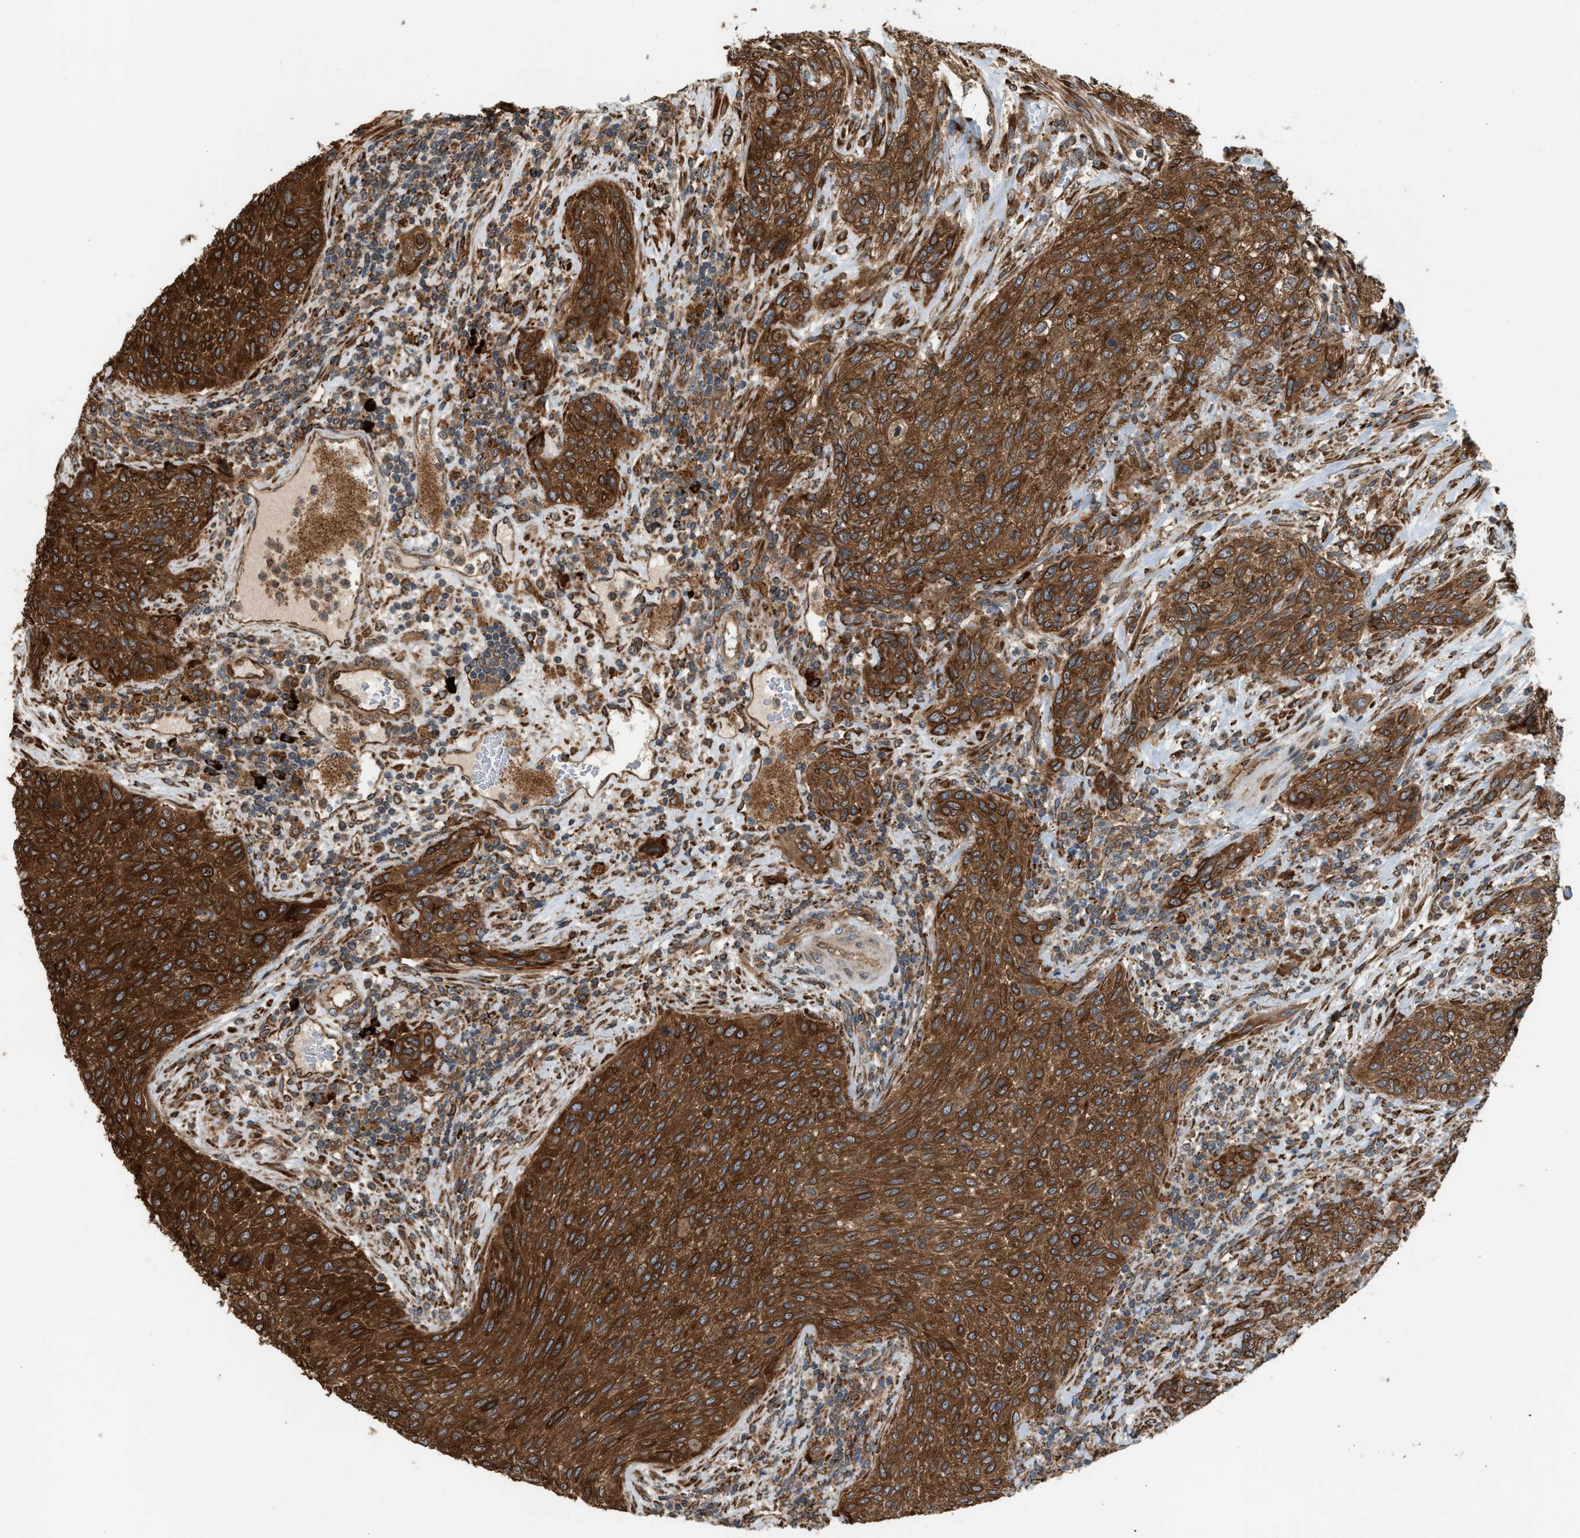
{"staining": {"intensity": "strong", "quantity": ">75%", "location": "cytoplasmic/membranous"}, "tissue": "urothelial cancer", "cell_type": "Tumor cells", "image_type": "cancer", "snomed": [{"axis": "morphology", "description": "Urothelial carcinoma, Low grade"}, {"axis": "morphology", "description": "Urothelial carcinoma, High grade"}, {"axis": "topography", "description": "Urinary bladder"}], "caption": "Urothelial cancer stained with a brown dye exhibits strong cytoplasmic/membranous positive positivity in approximately >75% of tumor cells.", "gene": "BAIAP2L1", "patient": {"sex": "male", "age": 35}}